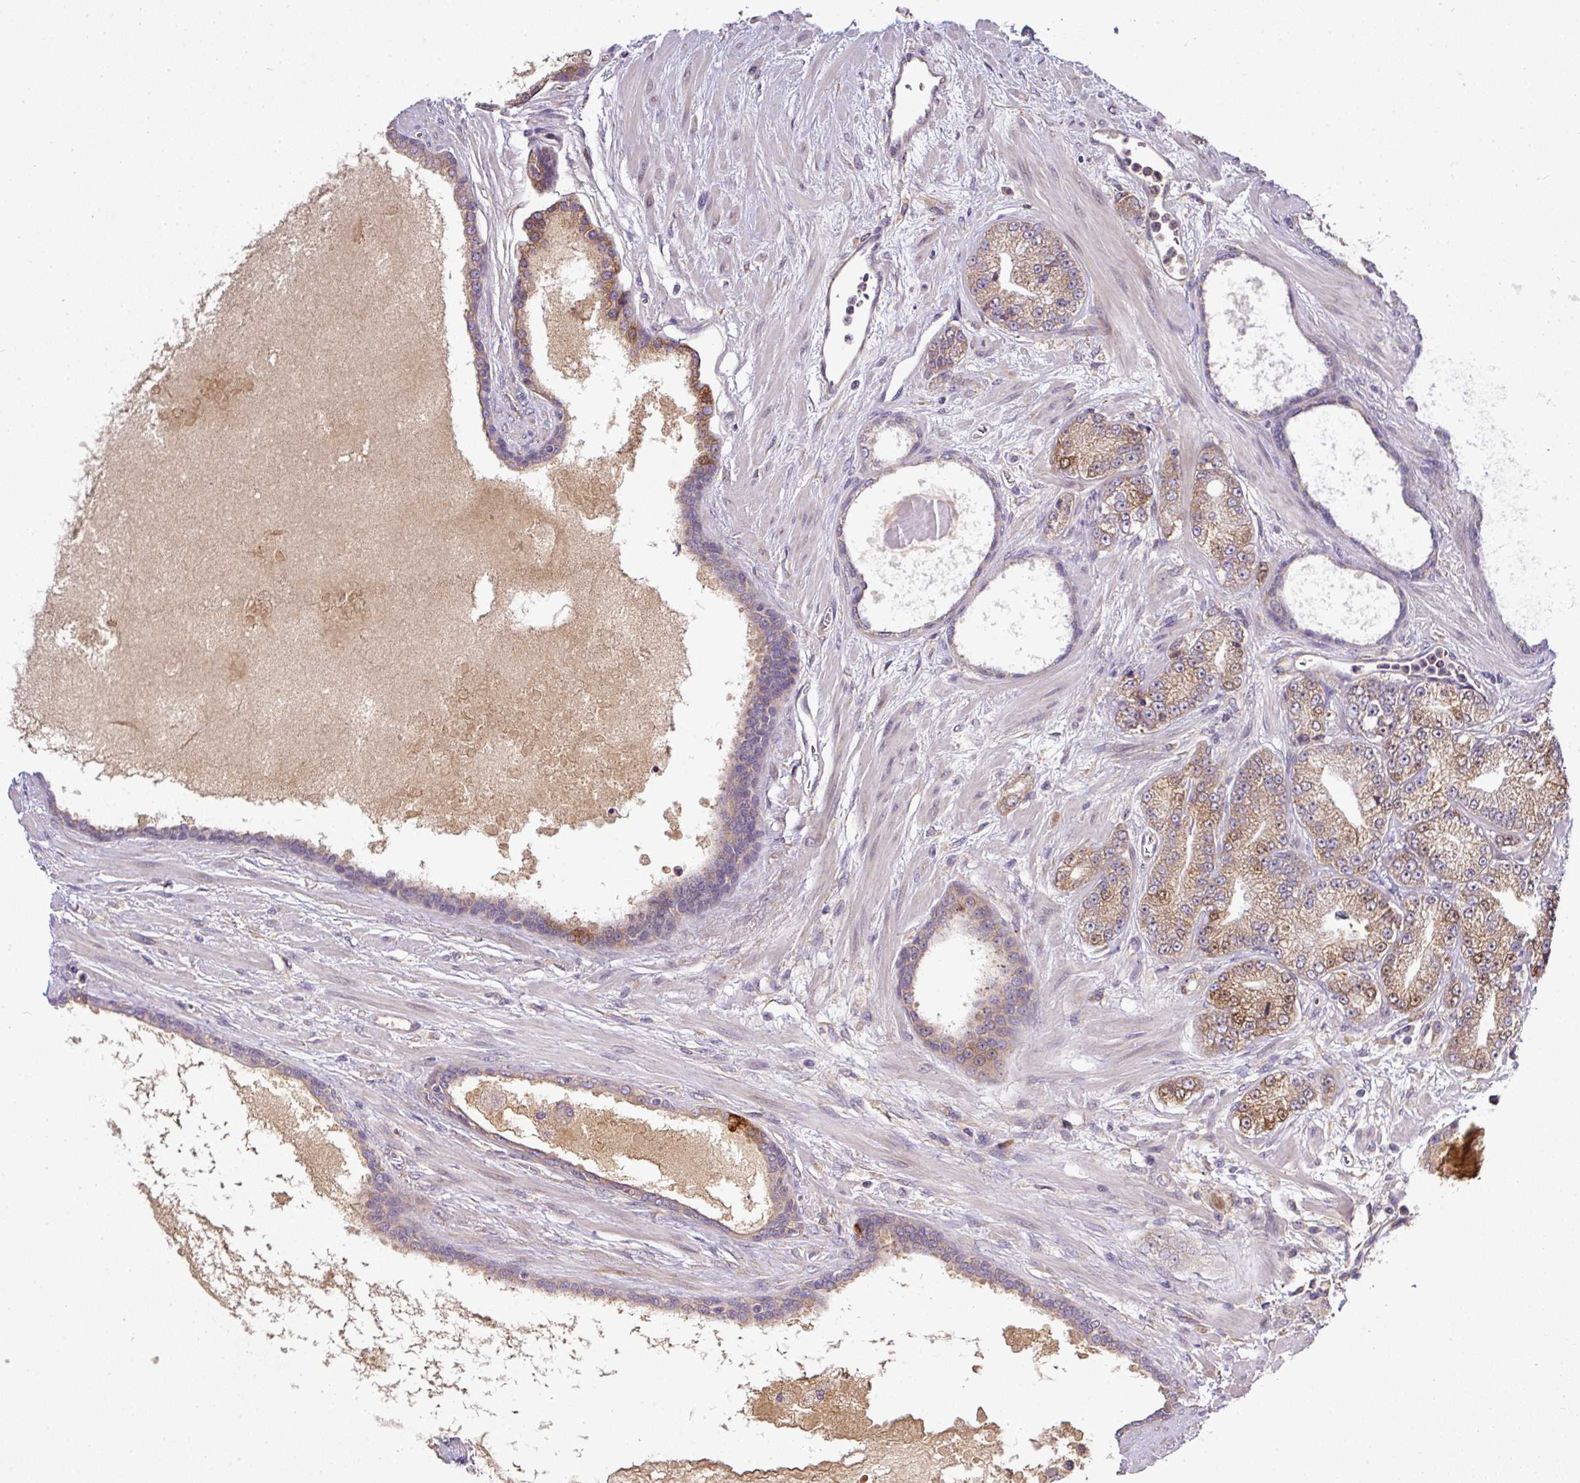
{"staining": {"intensity": "moderate", "quantity": "<25%", "location": "cytoplasmic/membranous"}, "tissue": "prostate cancer", "cell_type": "Tumor cells", "image_type": "cancer", "snomed": [{"axis": "morphology", "description": "Adenocarcinoma, High grade"}, {"axis": "topography", "description": "Prostate"}], "caption": "Prostate high-grade adenocarcinoma was stained to show a protein in brown. There is low levels of moderate cytoplasmic/membranous positivity in approximately <25% of tumor cells.", "gene": "GALP", "patient": {"sex": "male", "age": 68}}